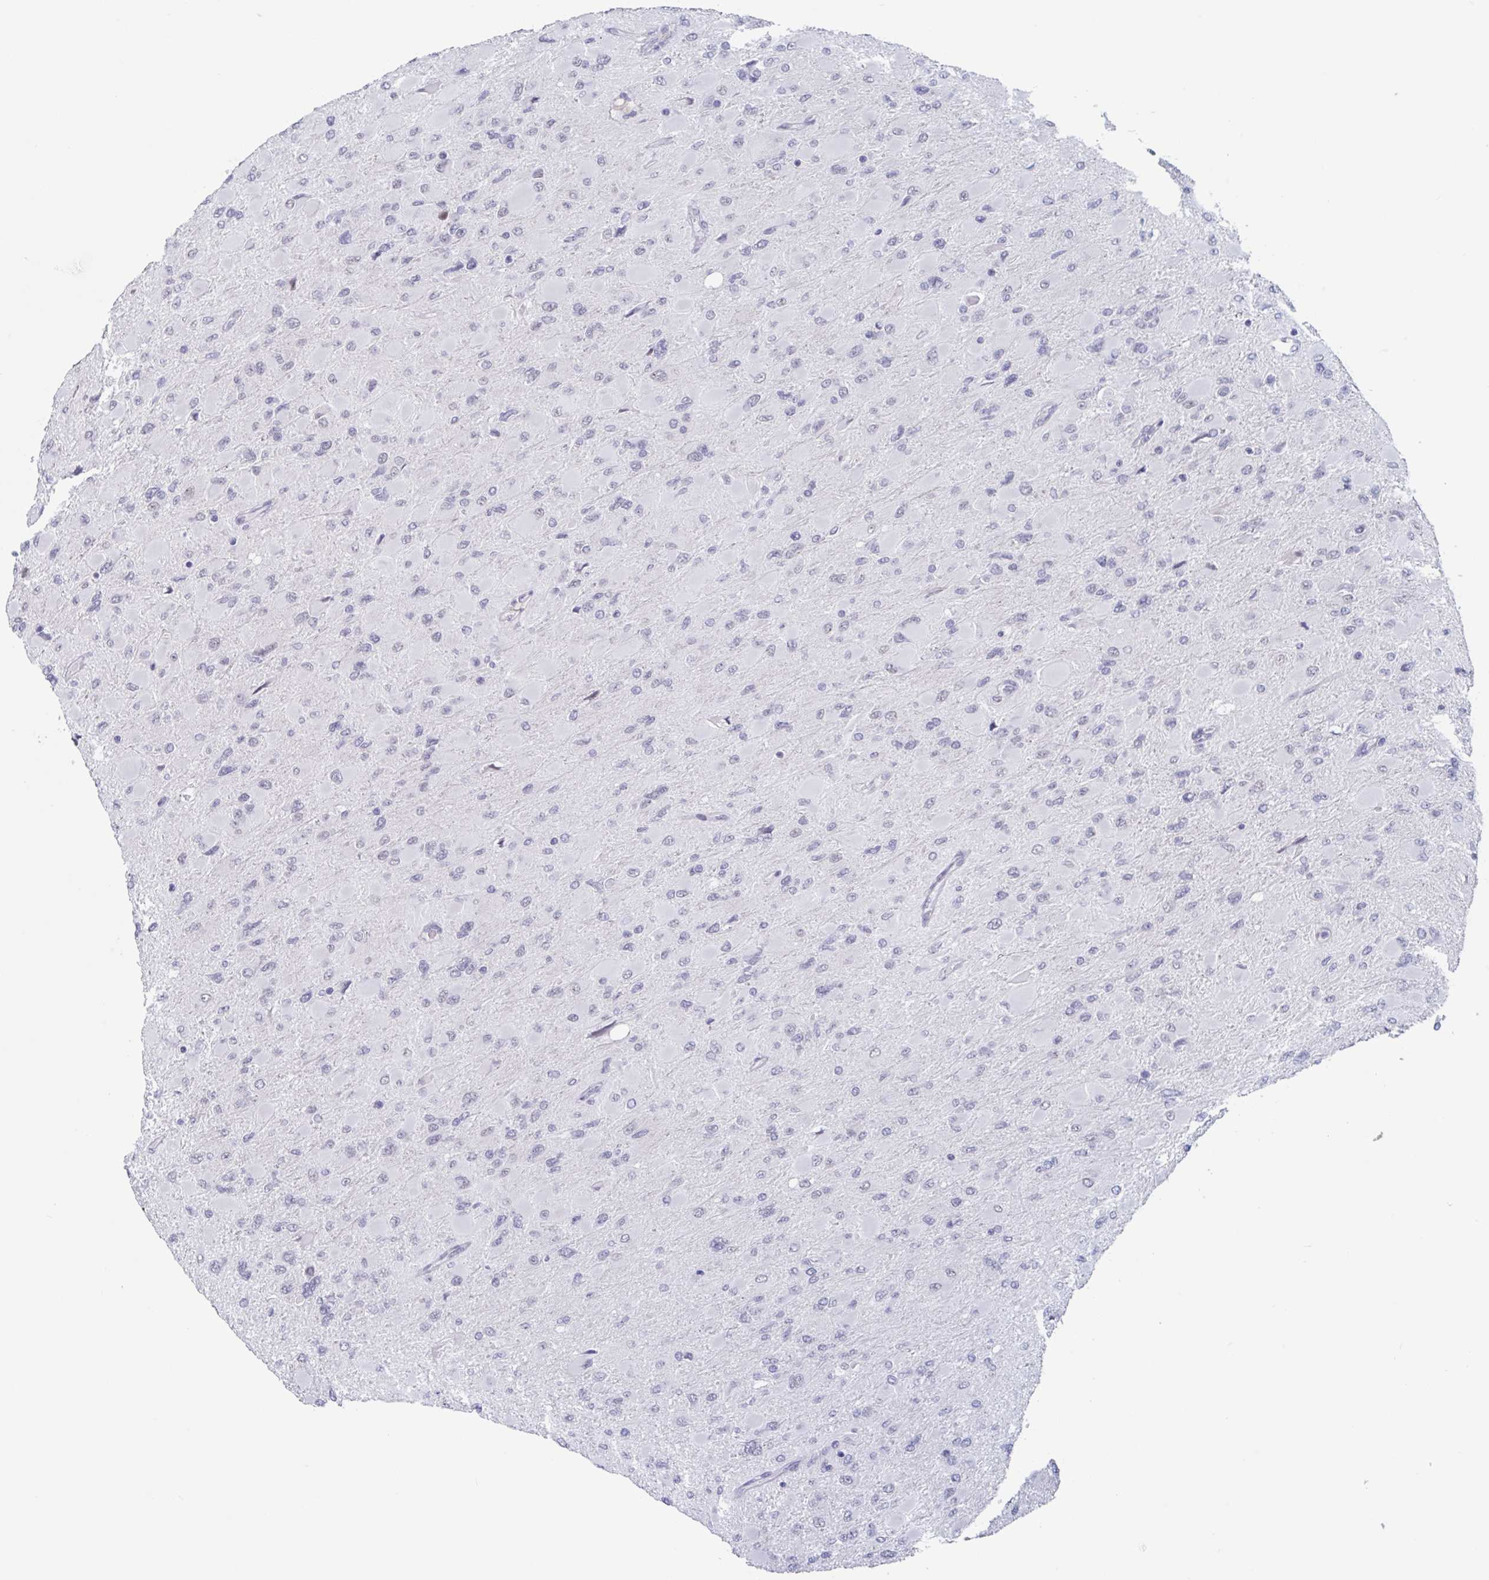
{"staining": {"intensity": "negative", "quantity": "none", "location": "none"}, "tissue": "glioma", "cell_type": "Tumor cells", "image_type": "cancer", "snomed": [{"axis": "morphology", "description": "Glioma, malignant, High grade"}, {"axis": "topography", "description": "Cerebral cortex"}], "caption": "High-grade glioma (malignant) stained for a protein using immunohistochemistry (IHC) demonstrates no expression tumor cells.", "gene": "KDM4D", "patient": {"sex": "female", "age": 36}}